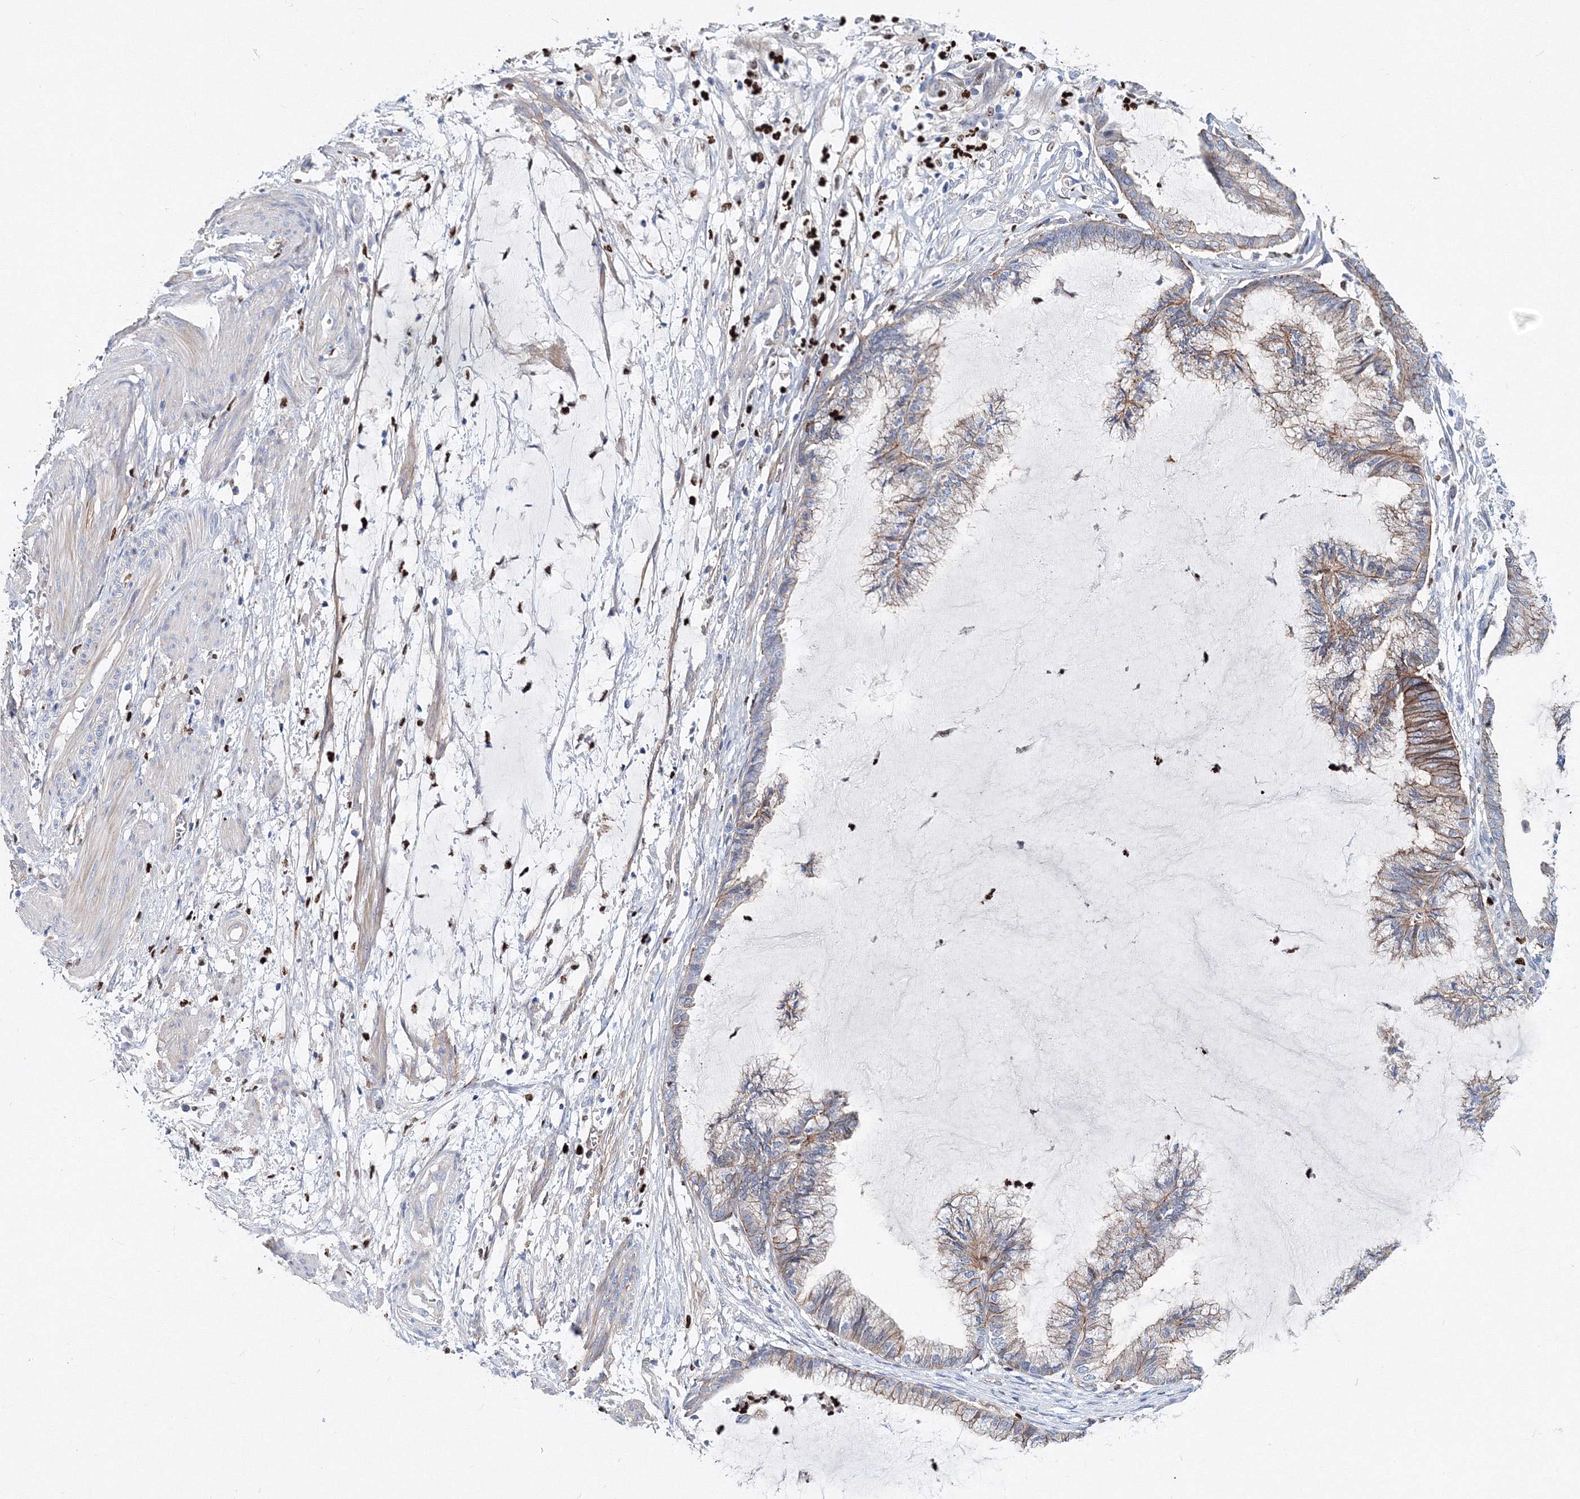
{"staining": {"intensity": "weak", "quantity": "25%-75%", "location": "cytoplasmic/membranous"}, "tissue": "endometrial cancer", "cell_type": "Tumor cells", "image_type": "cancer", "snomed": [{"axis": "morphology", "description": "Adenocarcinoma, NOS"}, {"axis": "topography", "description": "Endometrium"}], "caption": "Human adenocarcinoma (endometrial) stained with a protein marker displays weak staining in tumor cells.", "gene": "C11orf52", "patient": {"sex": "female", "age": 86}}